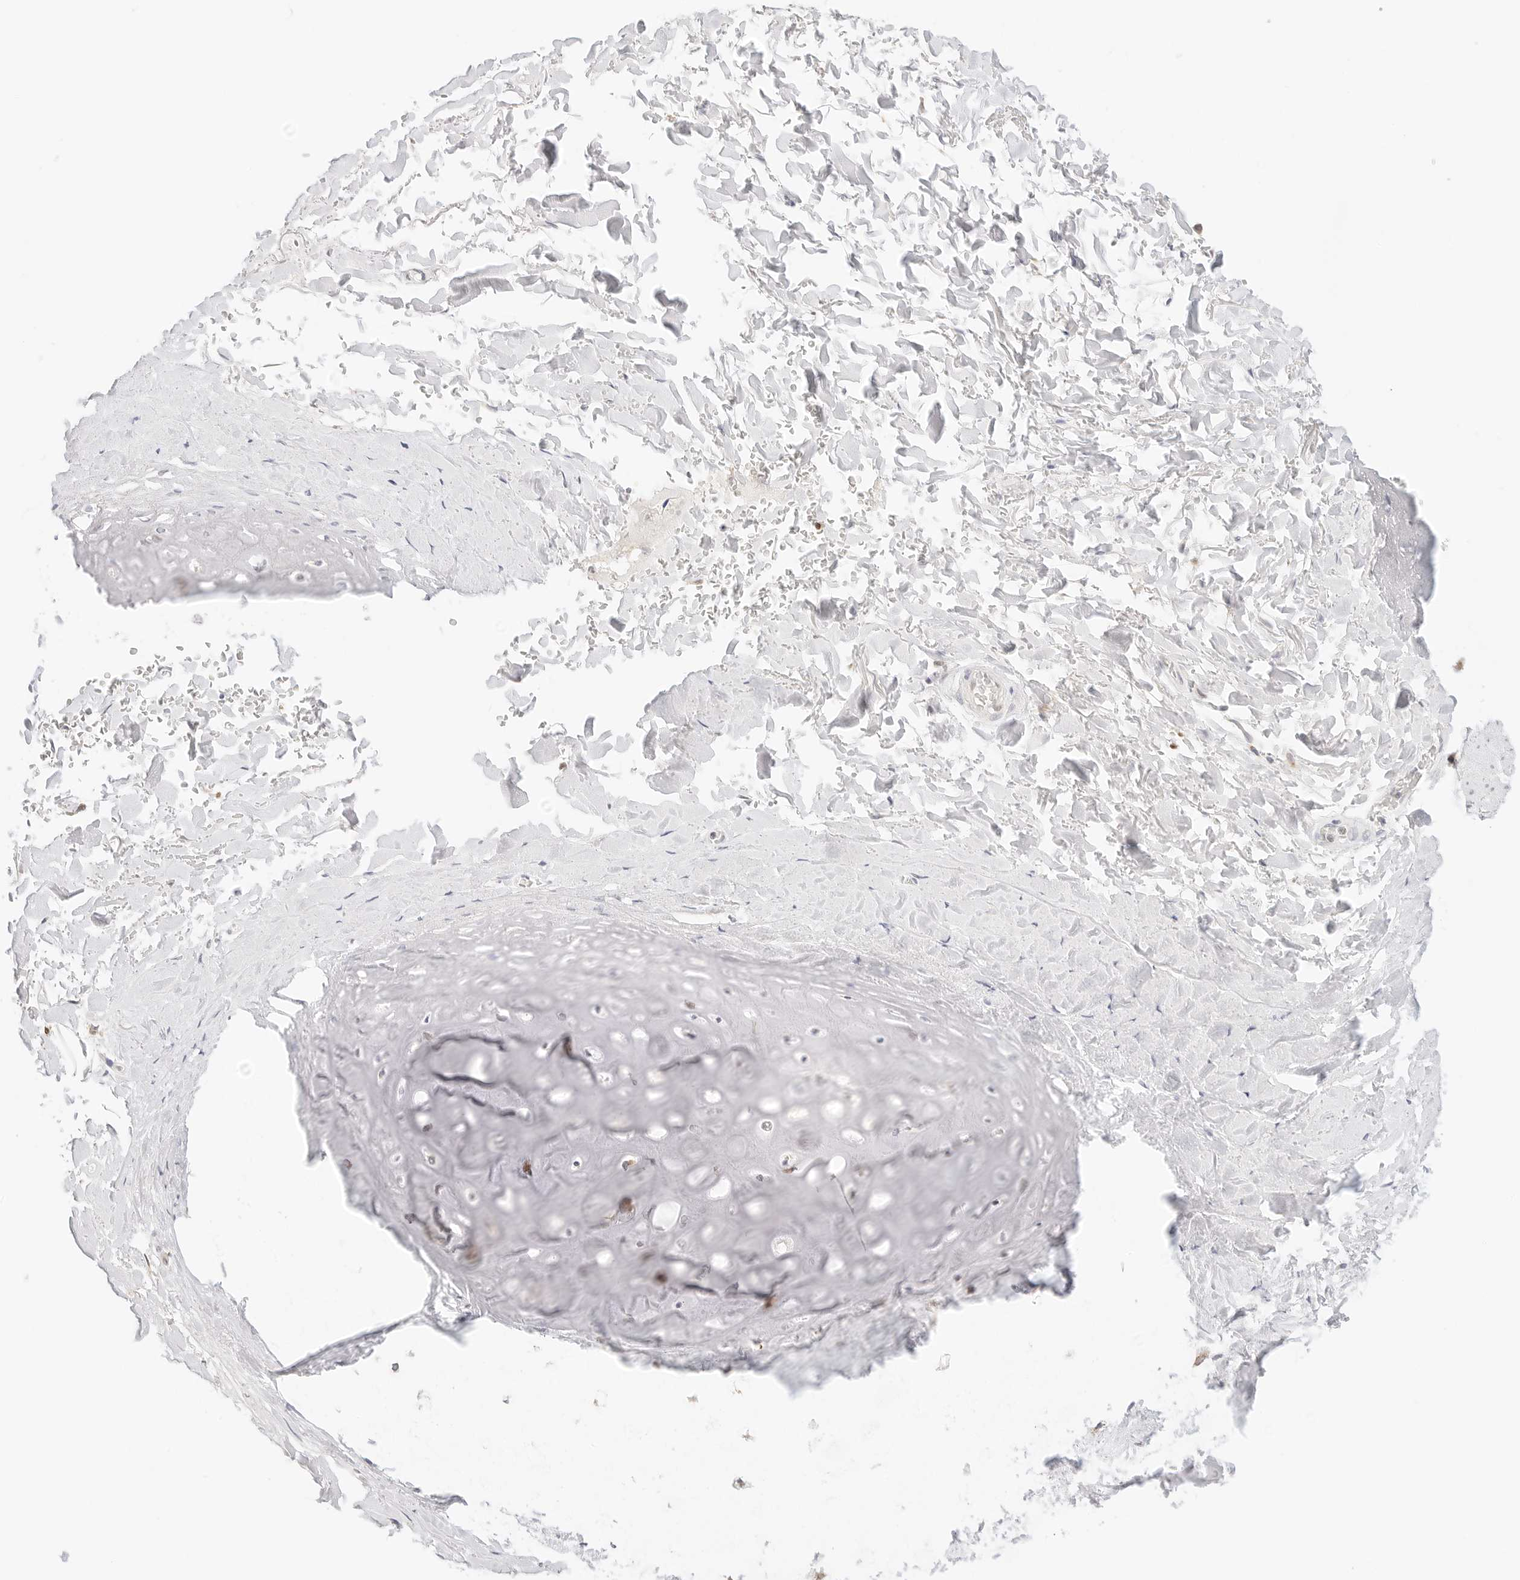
{"staining": {"intensity": "negative", "quantity": "none", "location": "none"}, "tissue": "adipose tissue", "cell_type": "Adipocytes", "image_type": "normal", "snomed": [{"axis": "morphology", "description": "Normal tissue, NOS"}, {"axis": "topography", "description": "Cartilage tissue"}], "caption": "Immunohistochemistry (IHC) photomicrograph of benign adipose tissue stained for a protein (brown), which reveals no expression in adipocytes. (DAB (3,3'-diaminobenzidine) immunohistochemistry (IHC) with hematoxylin counter stain).", "gene": "ERO1B", "patient": {"sex": "female", "age": 63}}